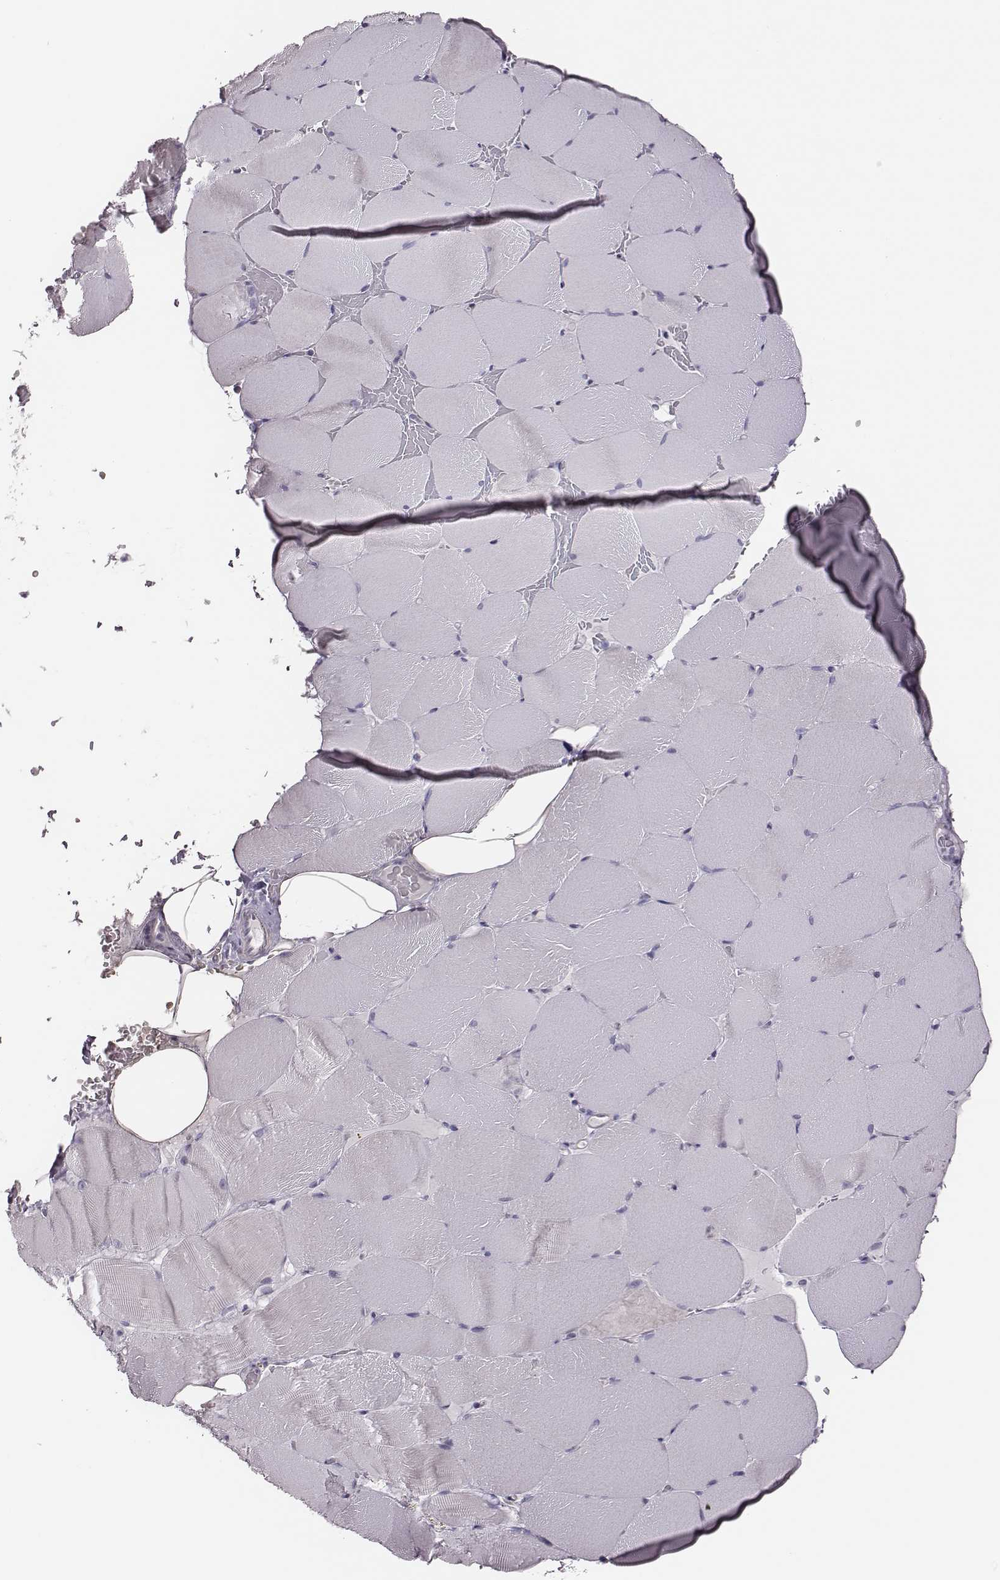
{"staining": {"intensity": "negative", "quantity": "none", "location": "none"}, "tissue": "skeletal muscle", "cell_type": "Myocytes", "image_type": "normal", "snomed": [{"axis": "morphology", "description": "Normal tissue, NOS"}, {"axis": "topography", "description": "Skeletal muscle"}], "caption": "Immunohistochemistry (IHC) image of benign skeletal muscle: human skeletal muscle stained with DAB (3,3'-diaminobenzidine) displays no significant protein positivity in myocytes.", "gene": "SCML2", "patient": {"sex": "female", "age": 37}}